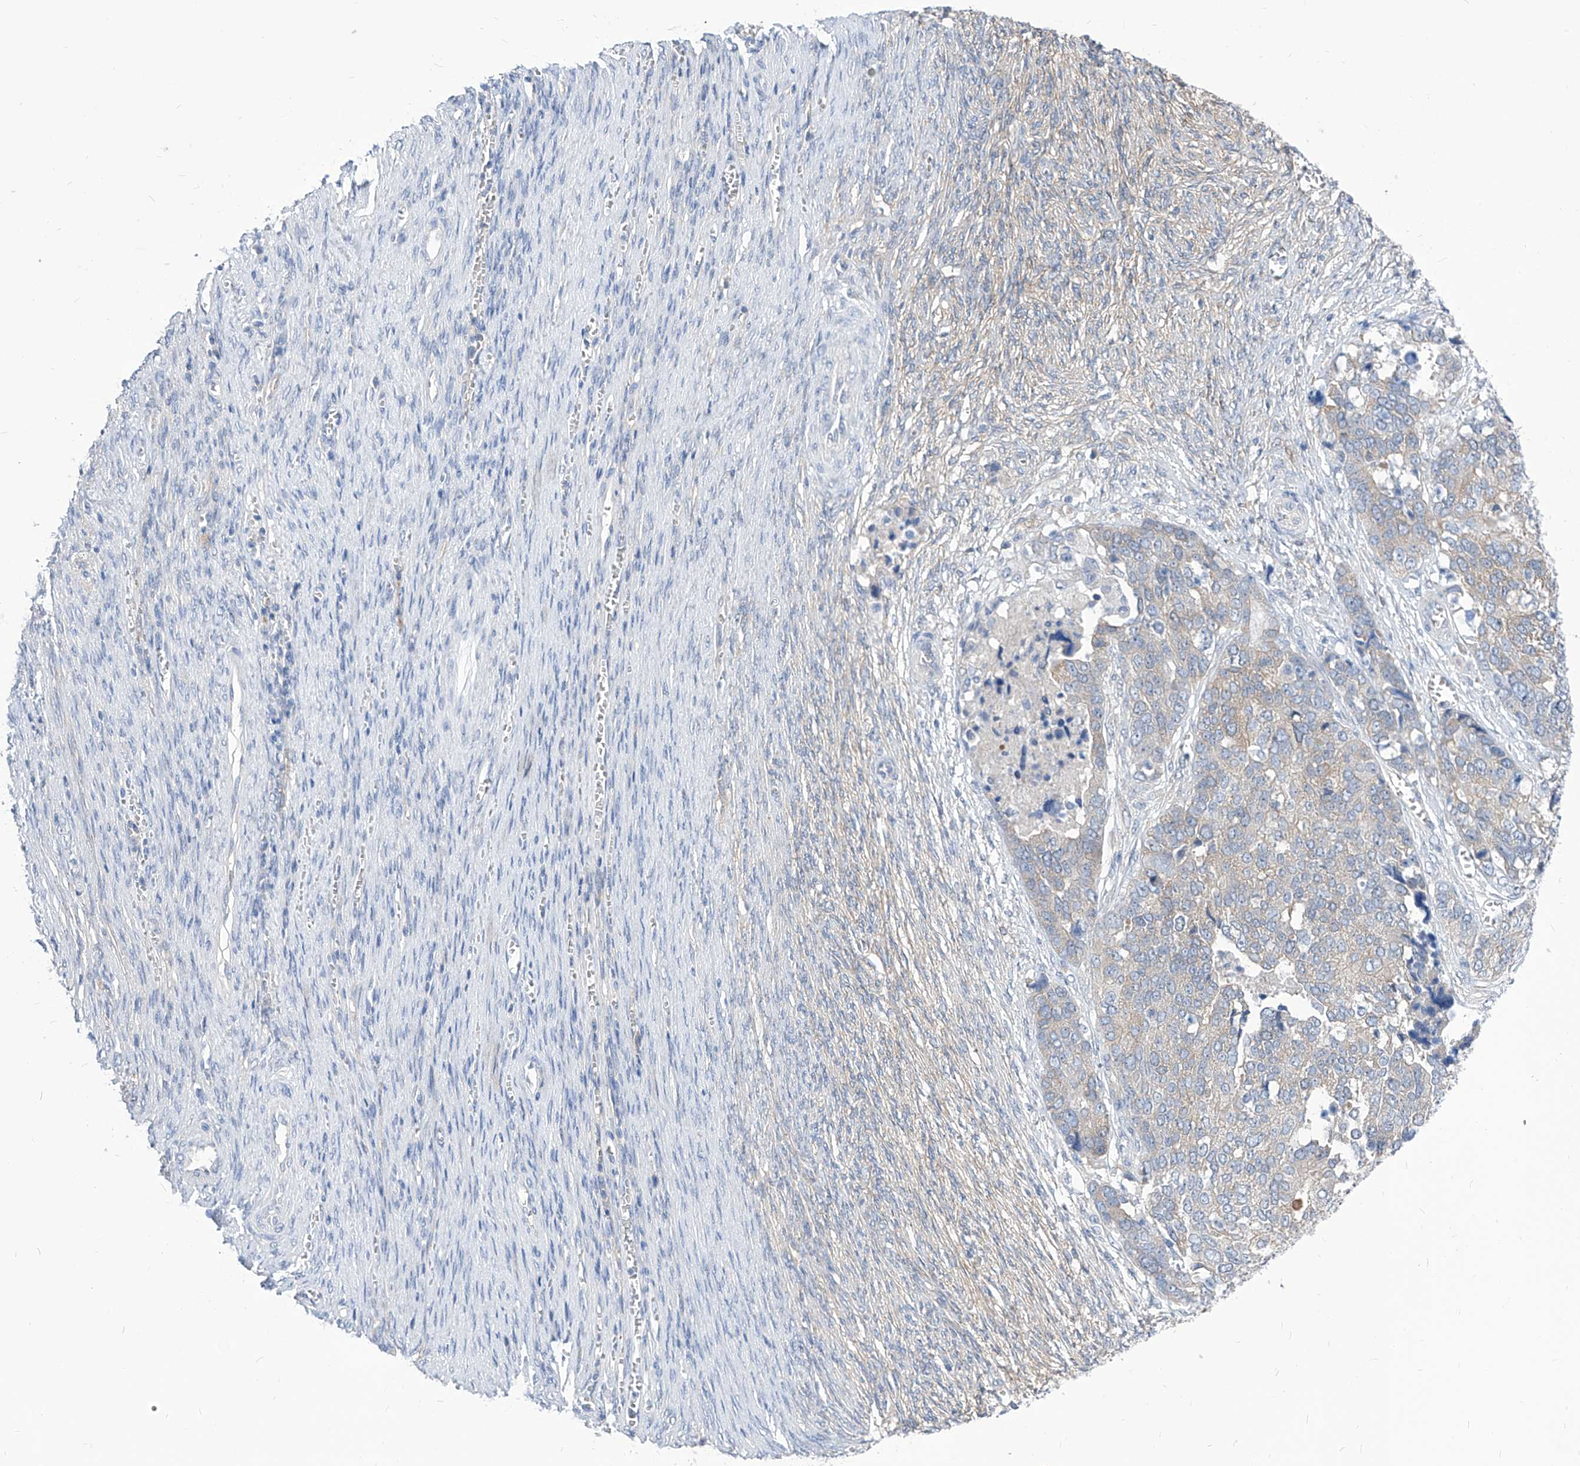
{"staining": {"intensity": "negative", "quantity": "none", "location": "none"}, "tissue": "ovarian cancer", "cell_type": "Tumor cells", "image_type": "cancer", "snomed": [{"axis": "morphology", "description": "Cystadenocarcinoma, serous, NOS"}, {"axis": "topography", "description": "Ovary"}], "caption": "Immunohistochemistry (IHC) of serous cystadenocarcinoma (ovarian) shows no staining in tumor cells. The staining is performed using DAB (3,3'-diaminobenzidine) brown chromogen with nuclei counter-stained in using hematoxylin.", "gene": "AKAP10", "patient": {"sex": "female", "age": 44}}